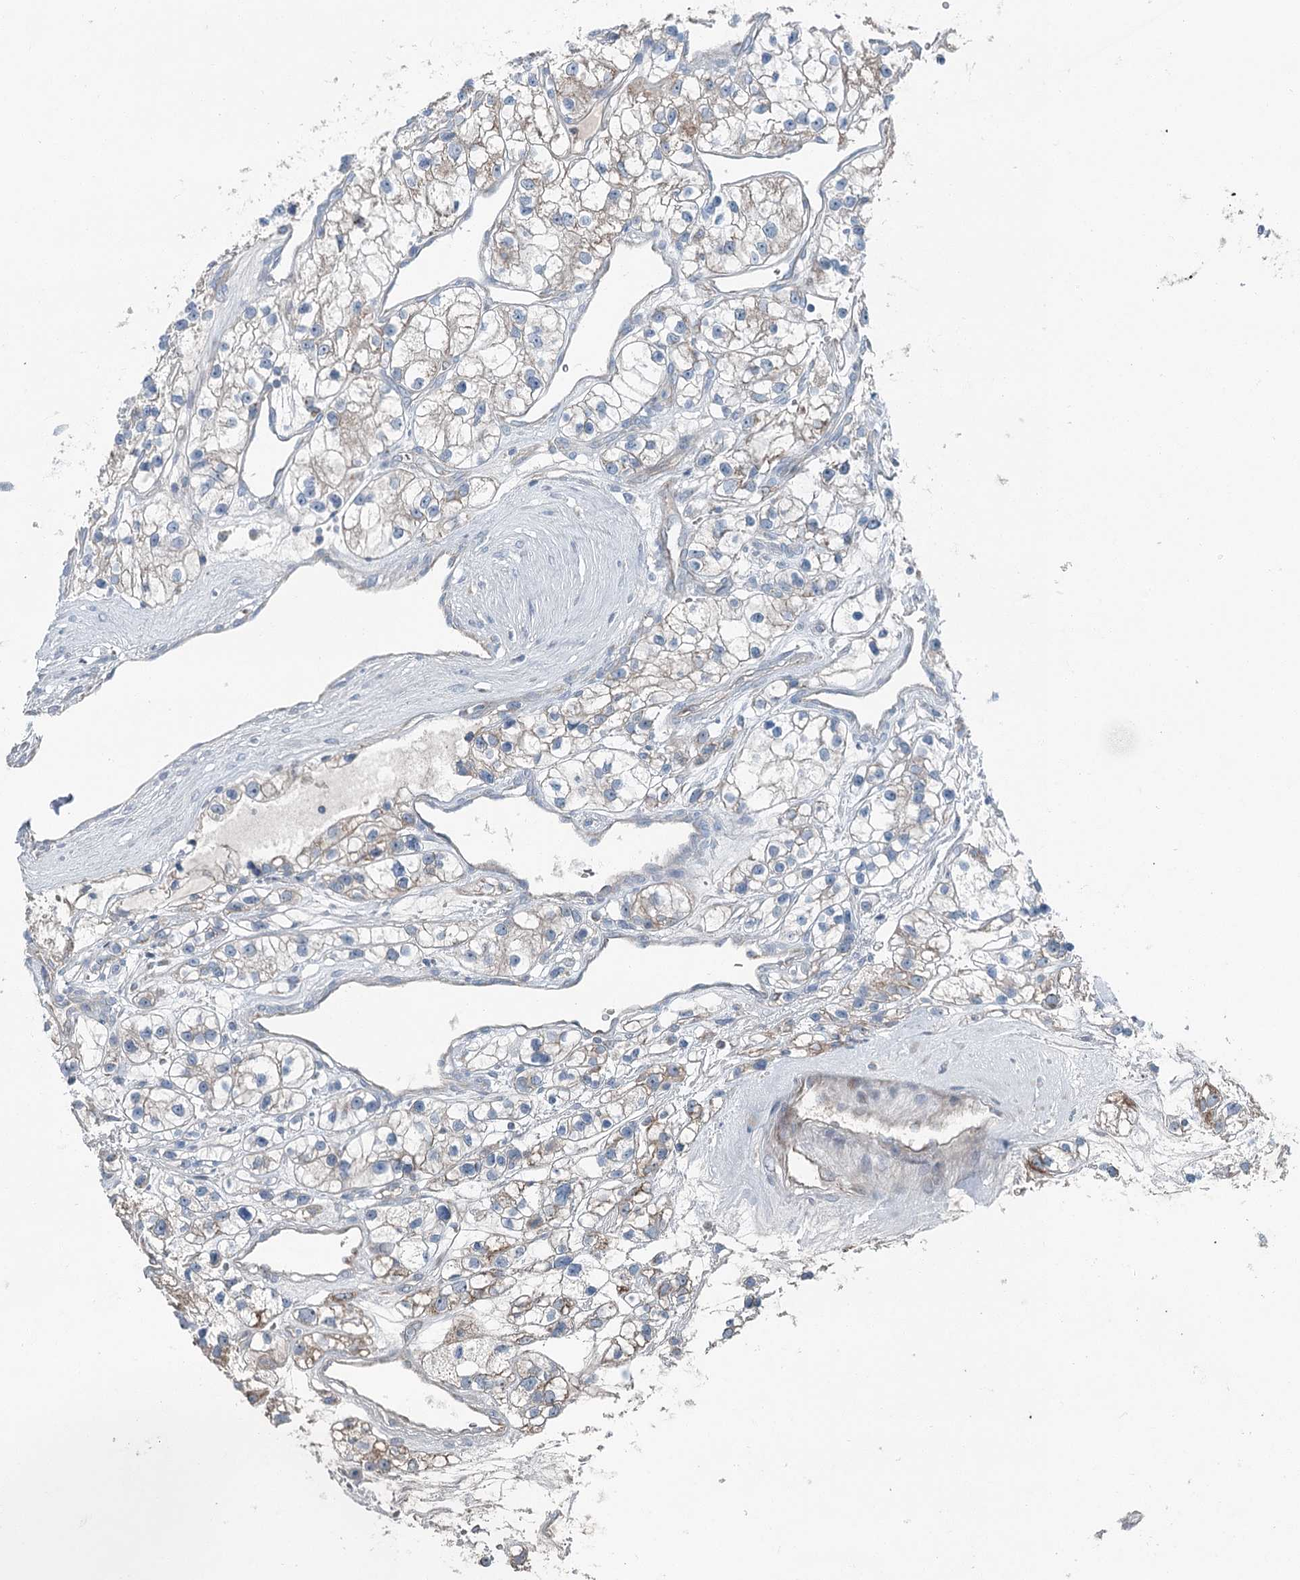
{"staining": {"intensity": "weak", "quantity": ">75%", "location": "cytoplasmic/membranous"}, "tissue": "renal cancer", "cell_type": "Tumor cells", "image_type": "cancer", "snomed": [{"axis": "morphology", "description": "Adenocarcinoma, NOS"}, {"axis": "topography", "description": "Kidney"}], "caption": "Adenocarcinoma (renal) was stained to show a protein in brown. There is low levels of weak cytoplasmic/membranous staining in approximately >75% of tumor cells.", "gene": "CHCHD5", "patient": {"sex": "female", "age": 57}}